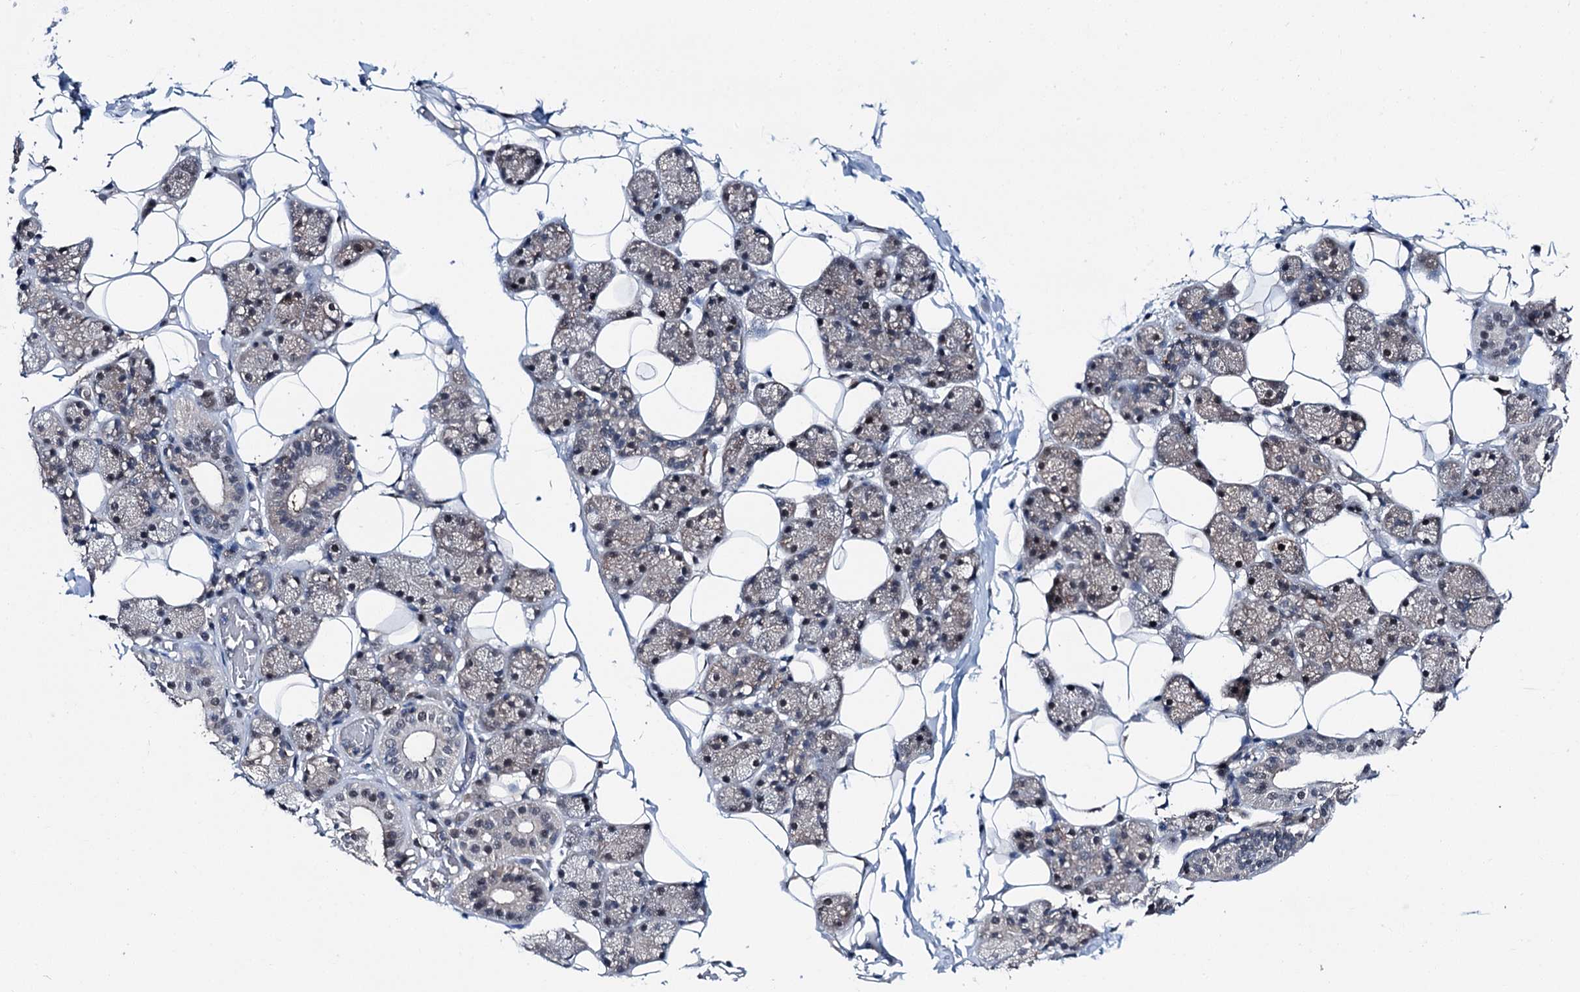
{"staining": {"intensity": "moderate", "quantity": "25%-75%", "location": "nuclear"}, "tissue": "salivary gland", "cell_type": "Glandular cells", "image_type": "normal", "snomed": [{"axis": "morphology", "description": "Normal tissue, NOS"}, {"axis": "topography", "description": "Salivary gland"}], "caption": "Immunohistochemistry (IHC) micrograph of unremarkable salivary gland stained for a protein (brown), which exhibits medium levels of moderate nuclear positivity in about 25%-75% of glandular cells.", "gene": "PSMD13", "patient": {"sex": "female", "age": 33}}